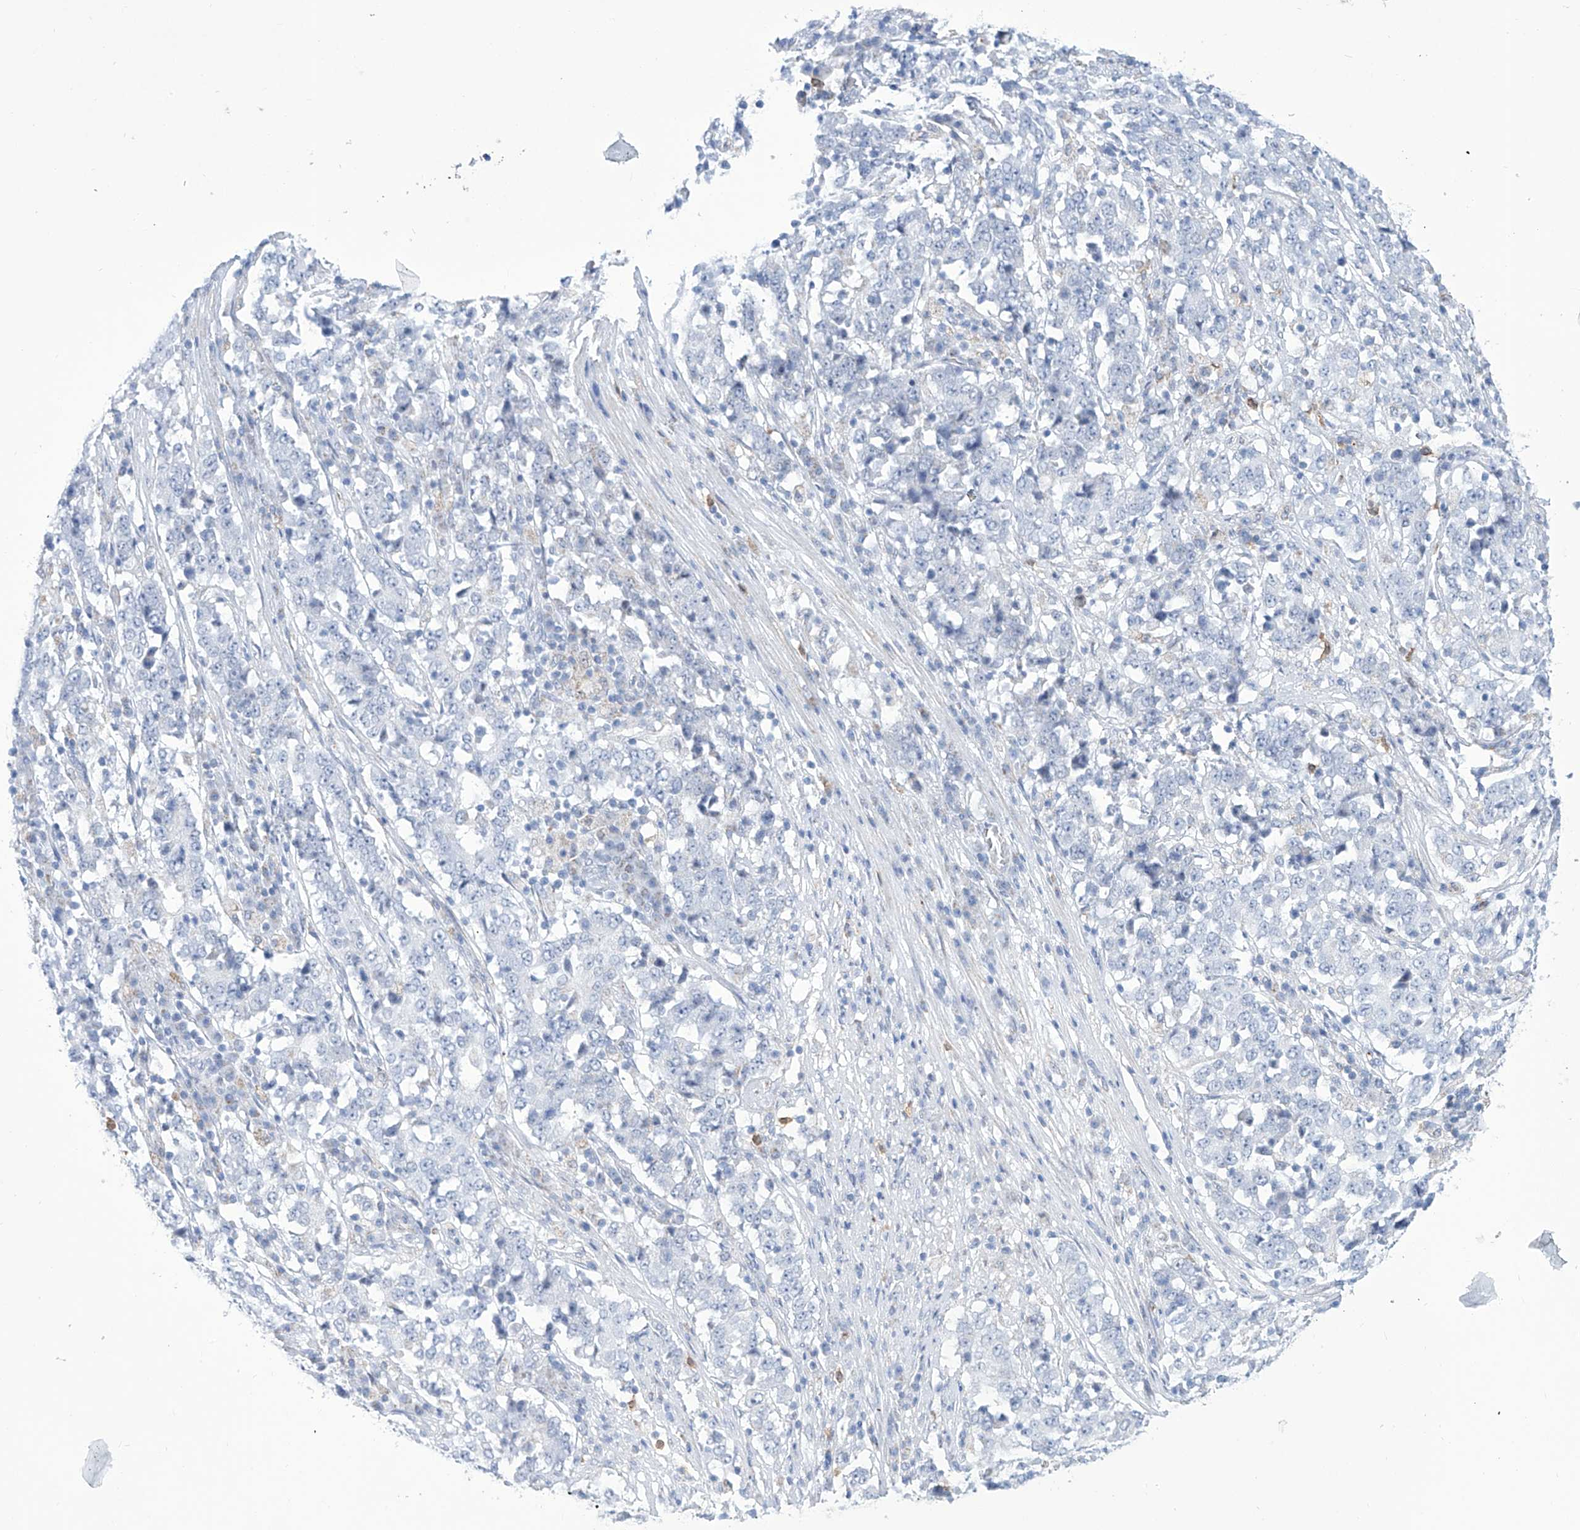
{"staining": {"intensity": "negative", "quantity": "none", "location": "none"}, "tissue": "stomach cancer", "cell_type": "Tumor cells", "image_type": "cancer", "snomed": [{"axis": "morphology", "description": "Adenocarcinoma, NOS"}, {"axis": "topography", "description": "Stomach"}], "caption": "An IHC photomicrograph of adenocarcinoma (stomach) is shown. There is no staining in tumor cells of adenocarcinoma (stomach).", "gene": "ALDH6A1", "patient": {"sex": "male", "age": 59}}